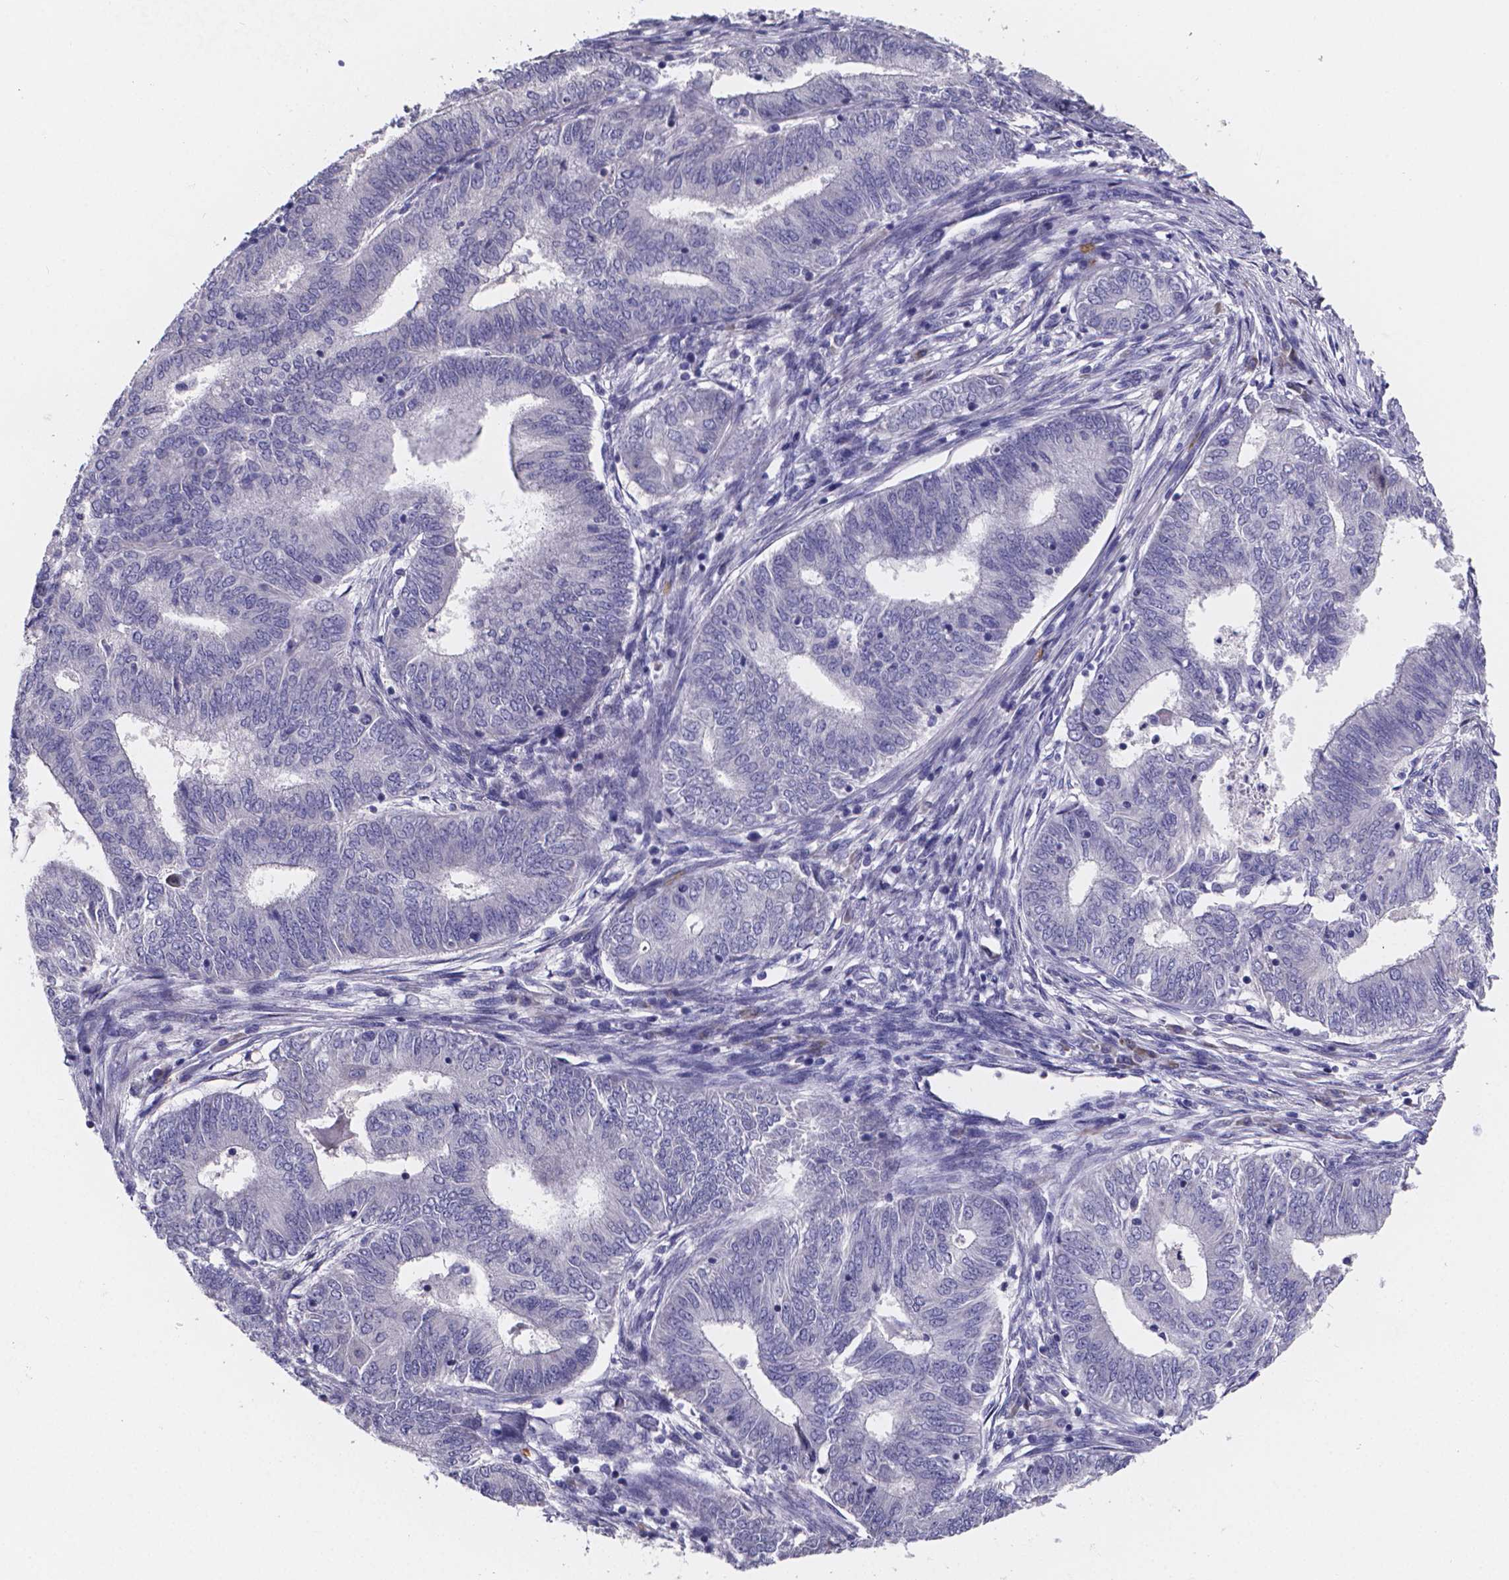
{"staining": {"intensity": "negative", "quantity": "none", "location": "none"}, "tissue": "endometrial cancer", "cell_type": "Tumor cells", "image_type": "cancer", "snomed": [{"axis": "morphology", "description": "Adenocarcinoma, NOS"}, {"axis": "topography", "description": "Endometrium"}], "caption": "Immunohistochemistry image of adenocarcinoma (endometrial) stained for a protein (brown), which exhibits no expression in tumor cells.", "gene": "GABRA3", "patient": {"sex": "female", "age": 62}}